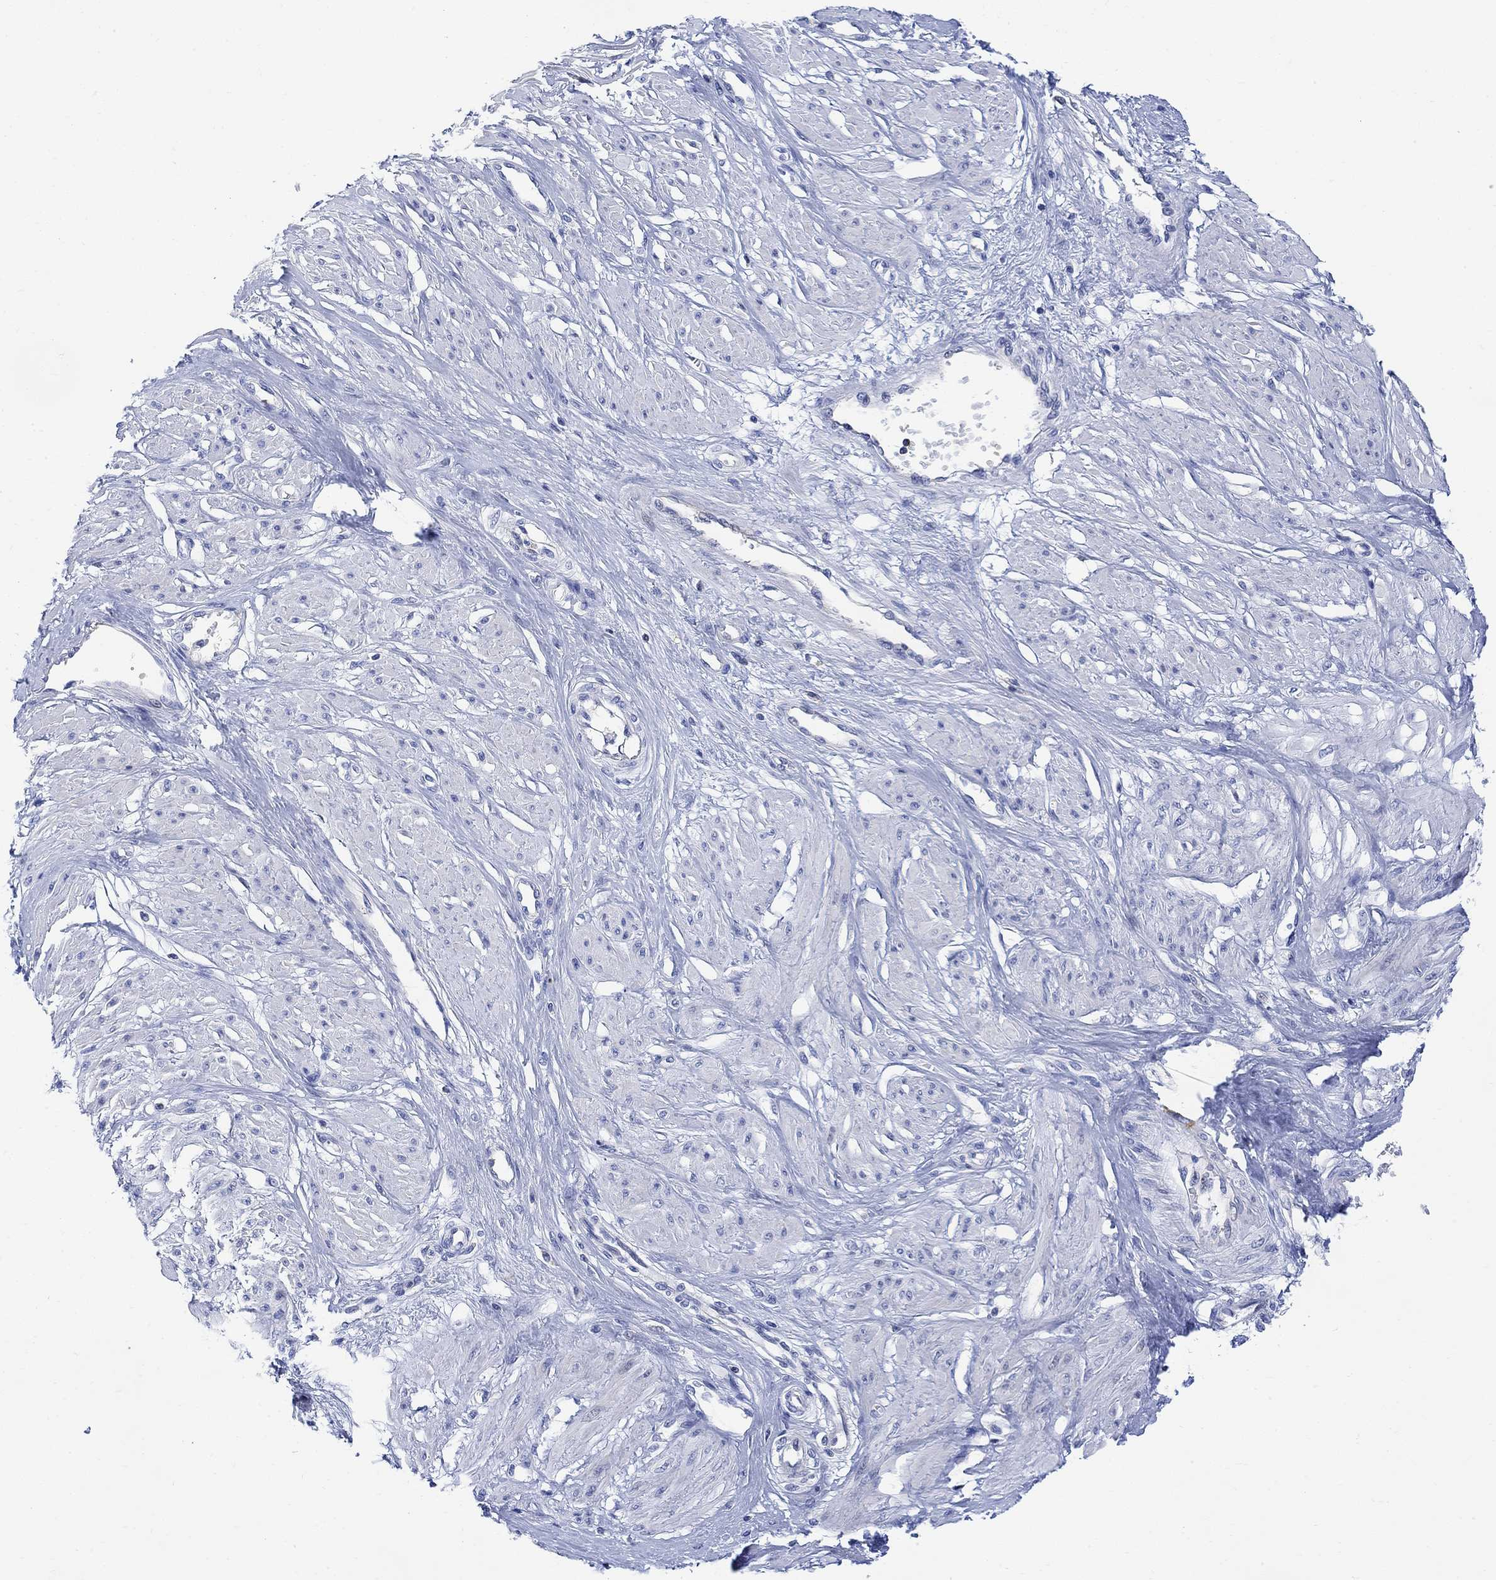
{"staining": {"intensity": "negative", "quantity": "none", "location": "none"}, "tissue": "smooth muscle", "cell_type": "Smooth muscle cells", "image_type": "normal", "snomed": [{"axis": "morphology", "description": "Normal tissue, NOS"}, {"axis": "topography", "description": "Smooth muscle"}, {"axis": "topography", "description": "Uterus"}], "caption": "The histopathology image shows no staining of smooth muscle cells in unremarkable smooth muscle. (Brightfield microscopy of DAB (3,3'-diaminobenzidine) immunohistochemistry (IHC) at high magnification).", "gene": "ARSK", "patient": {"sex": "female", "age": 39}}